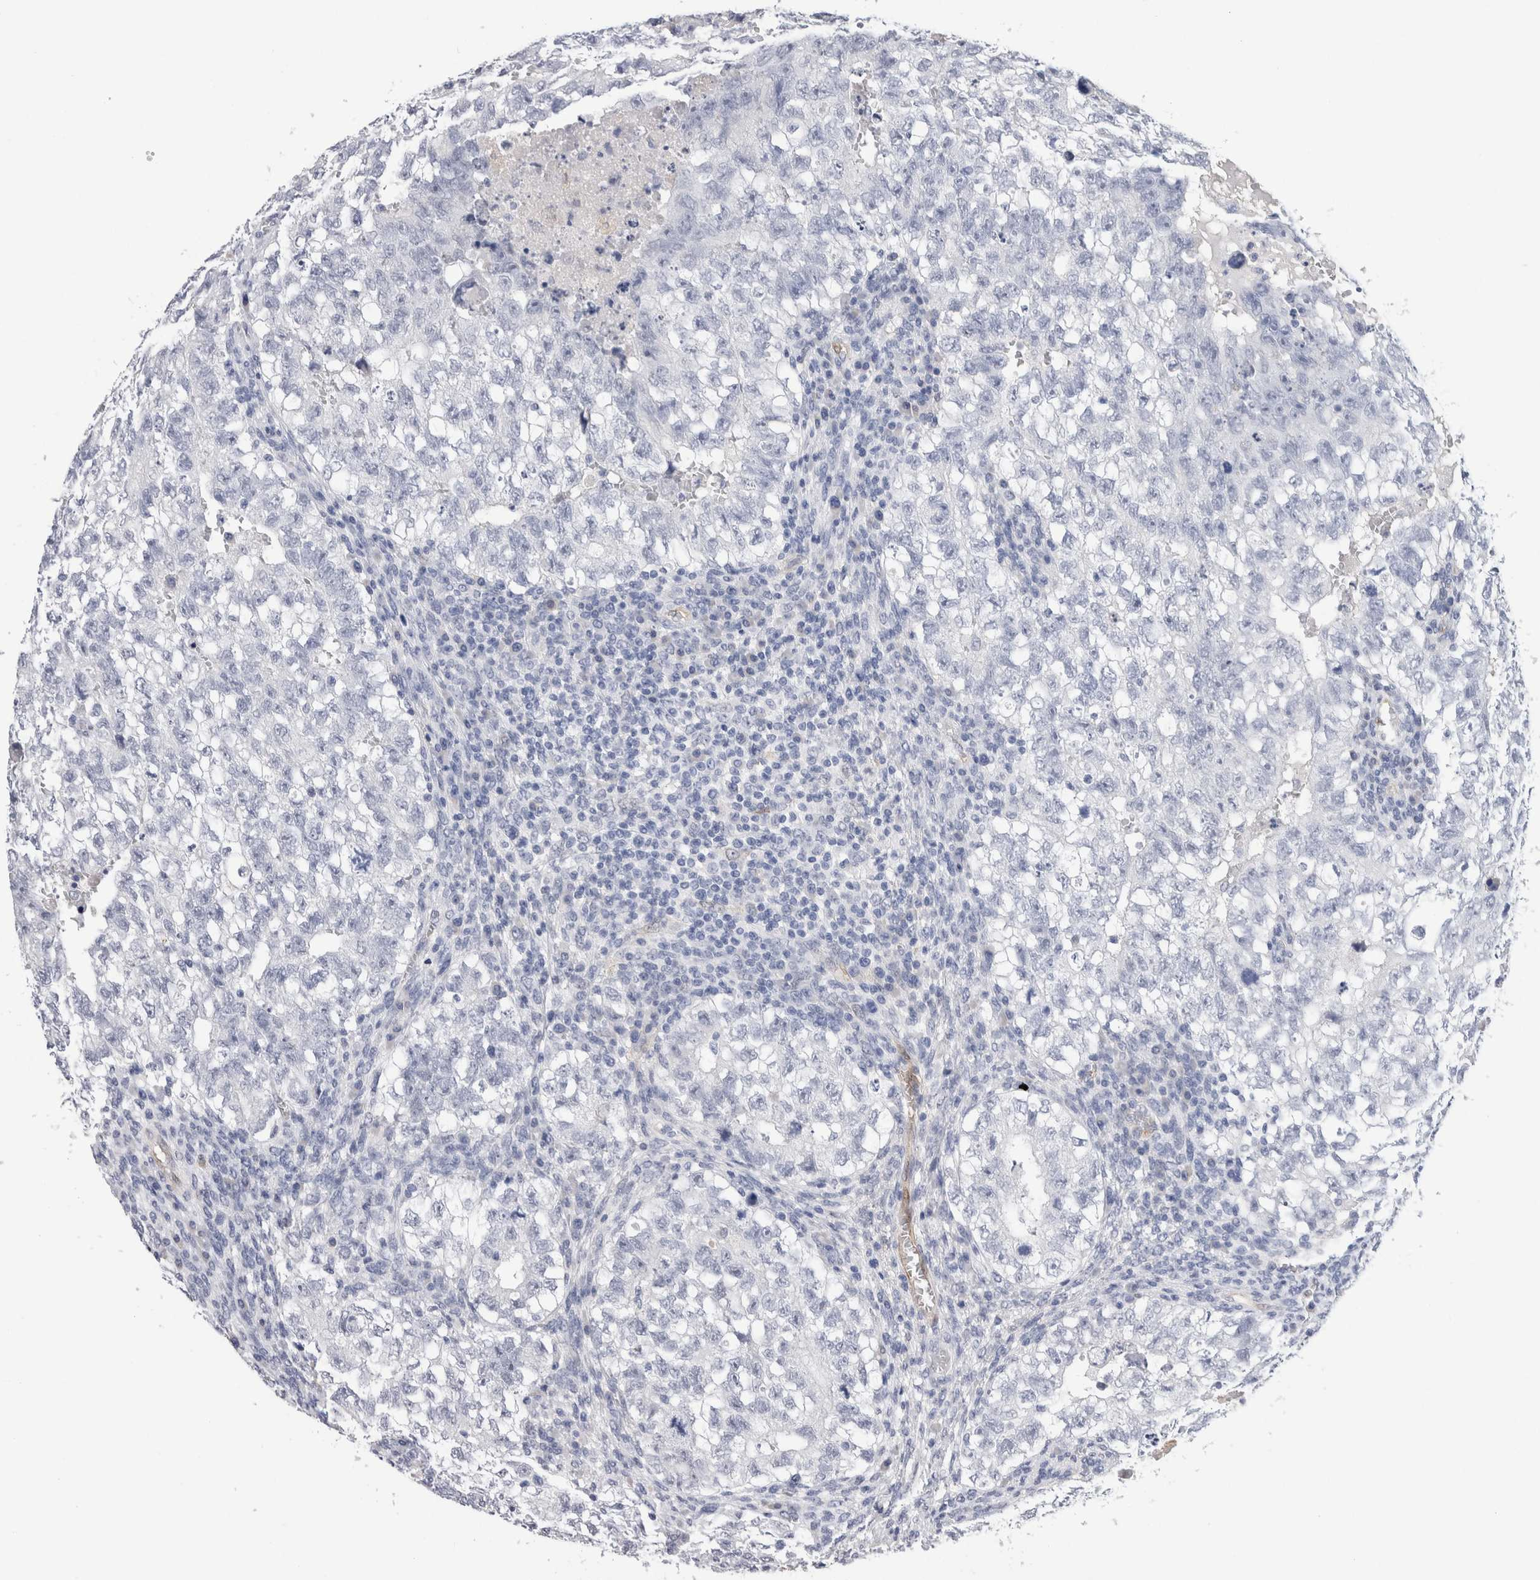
{"staining": {"intensity": "negative", "quantity": "none", "location": "none"}, "tissue": "testis cancer", "cell_type": "Tumor cells", "image_type": "cancer", "snomed": [{"axis": "morphology", "description": "Seminoma, NOS"}, {"axis": "morphology", "description": "Carcinoma, Embryonal, NOS"}, {"axis": "topography", "description": "Testis"}], "caption": "This is an immunohistochemistry (IHC) image of embryonal carcinoma (testis). There is no expression in tumor cells.", "gene": "FABP4", "patient": {"sex": "male", "age": 38}}